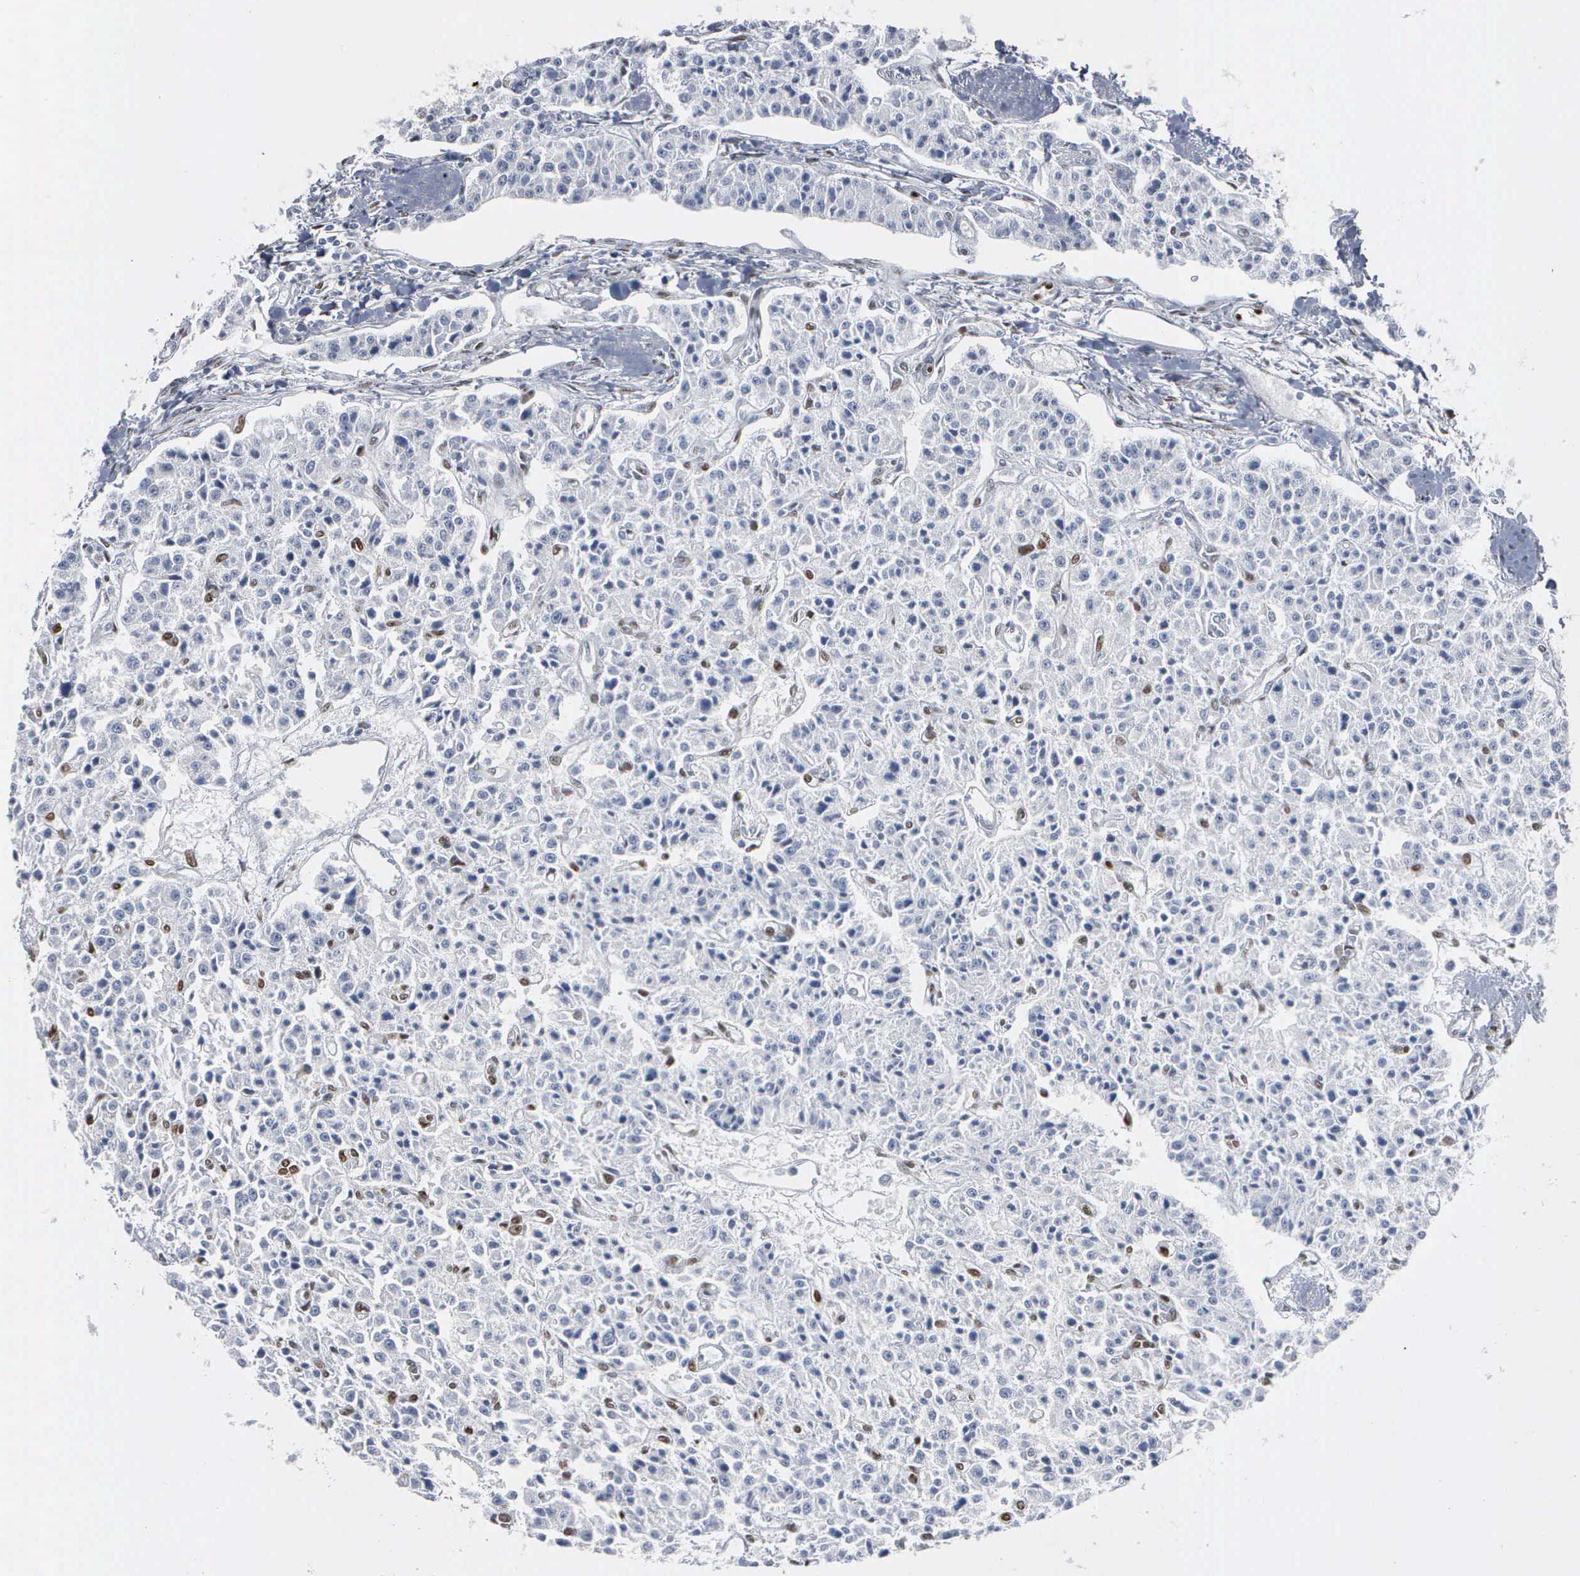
{"staining": {"intensity": "negative", "quantity": "none", "location": "none"}, "tissue": "carcinoid", "cell_type": "Tumor cells", "image_type": "cancer", "snomed": [{"axis": "morphology", "description": "Carcinoid, malignant, NOS"}, {"axis": "topography", "description": "Stomach"}], "caption": "Human carcinoid stained for a protein using immunohistochemistry (IHC) shows no positivity in tumor cells.", "gene": "FGF2", "patient": {"sex": "female", "age": 76}}